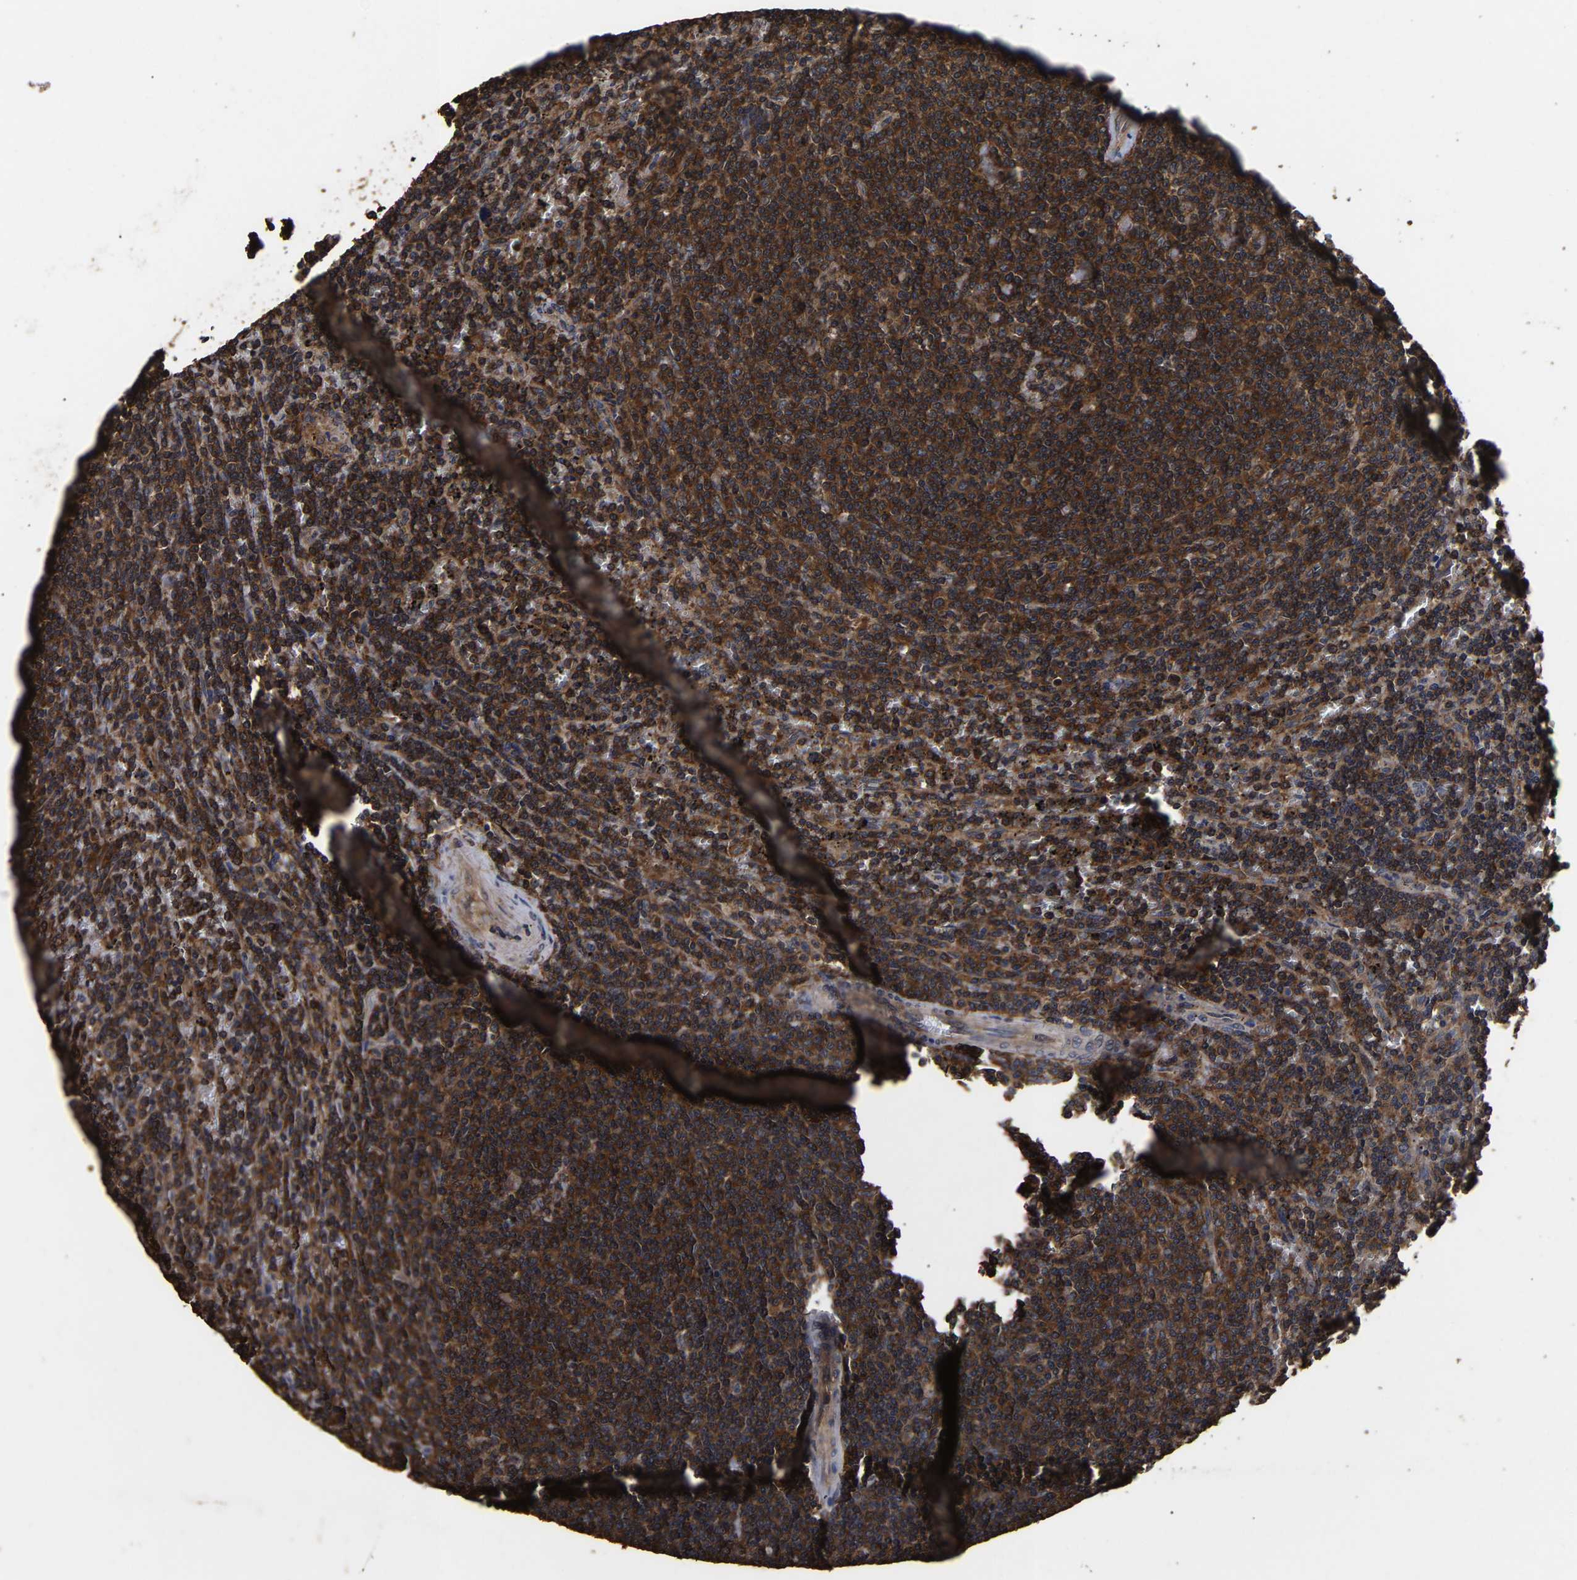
{"staining": {"intensity": "strong", "quantity": ">75%", "location": "cytoplasmic/membranous"}, "tissue": "lymphoma", "cell_type": "Tumor cells", "image_type": "cancer", "snomed": [{"axis": "morphology", "description": "Malignant lymphoma, non-Hodgkin's type, Low grade"}, {"axis": "topography", "description": "Spleen"}], "caption": "Protein staining demonstrates strong cytoplasmic/membranous positivity in about >75% of tumor cells in lymphoma. The staining is performed using DAB brown chromogen to label protein expression. The nuclei are counter-stained blue using hematoxylin.", "gene": "ITCH", "patient": {"sex": "female", "age": 50}}